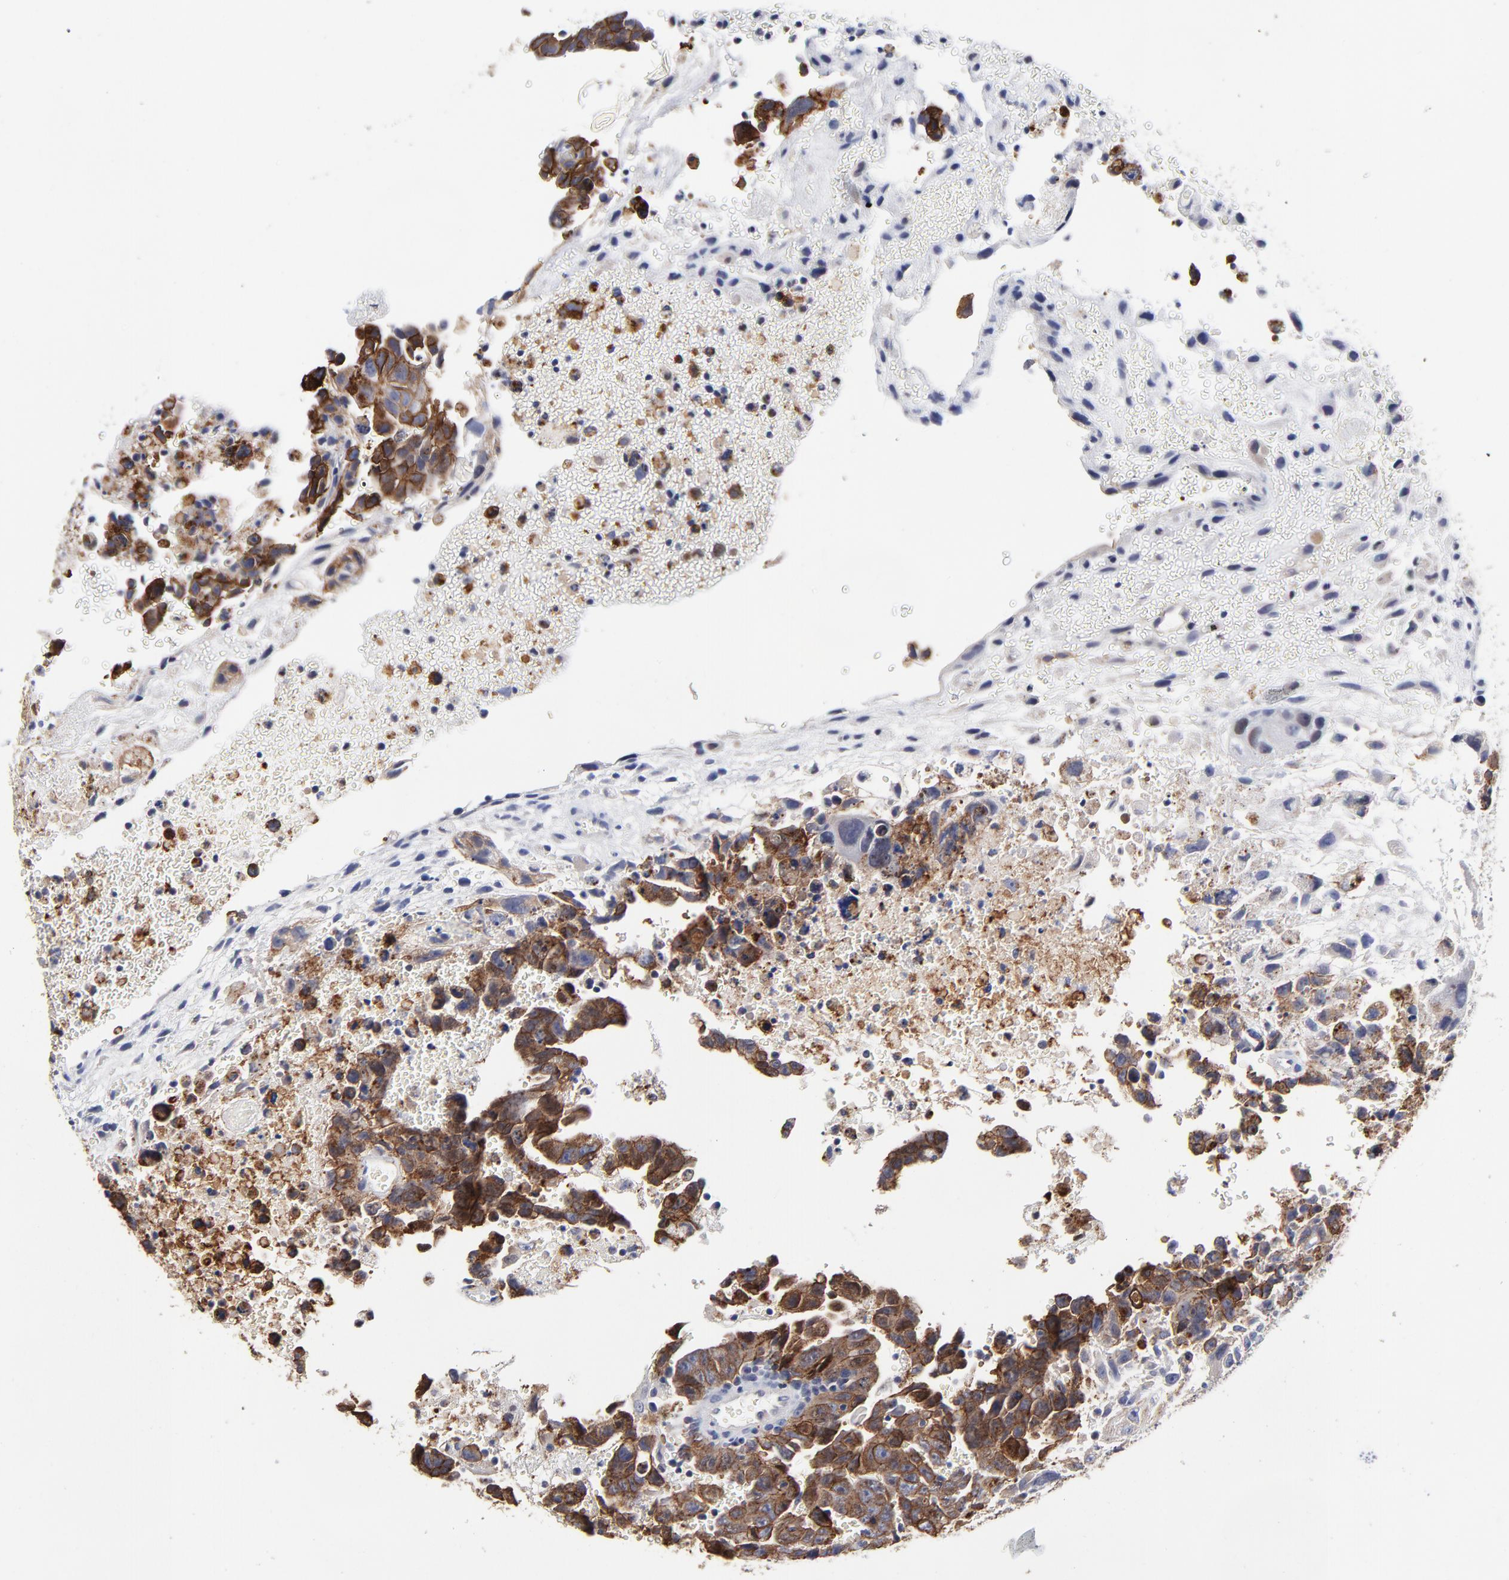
{"staining": {"intensity": "moderate", "quantity": "25%-75%", "location": "cytoplasmic/membranous"}, "tissue": "testis cancer", "cell_type": "Tumor cells", "image_type": "cancer", "snomed": [{"axis": "morphology", "description": "Carcinoma, Embryonal, NOS"}, {"axis": "topography", "description": "Testis"}], "caption": "Human testis cancer stained with a brown dye displays moderate cytoplasmic/membranous positive positivity in approximately 25%-75% of tumor cells.", "gene": "CXADR", "patient": {"sex": "male", "age": 28}}